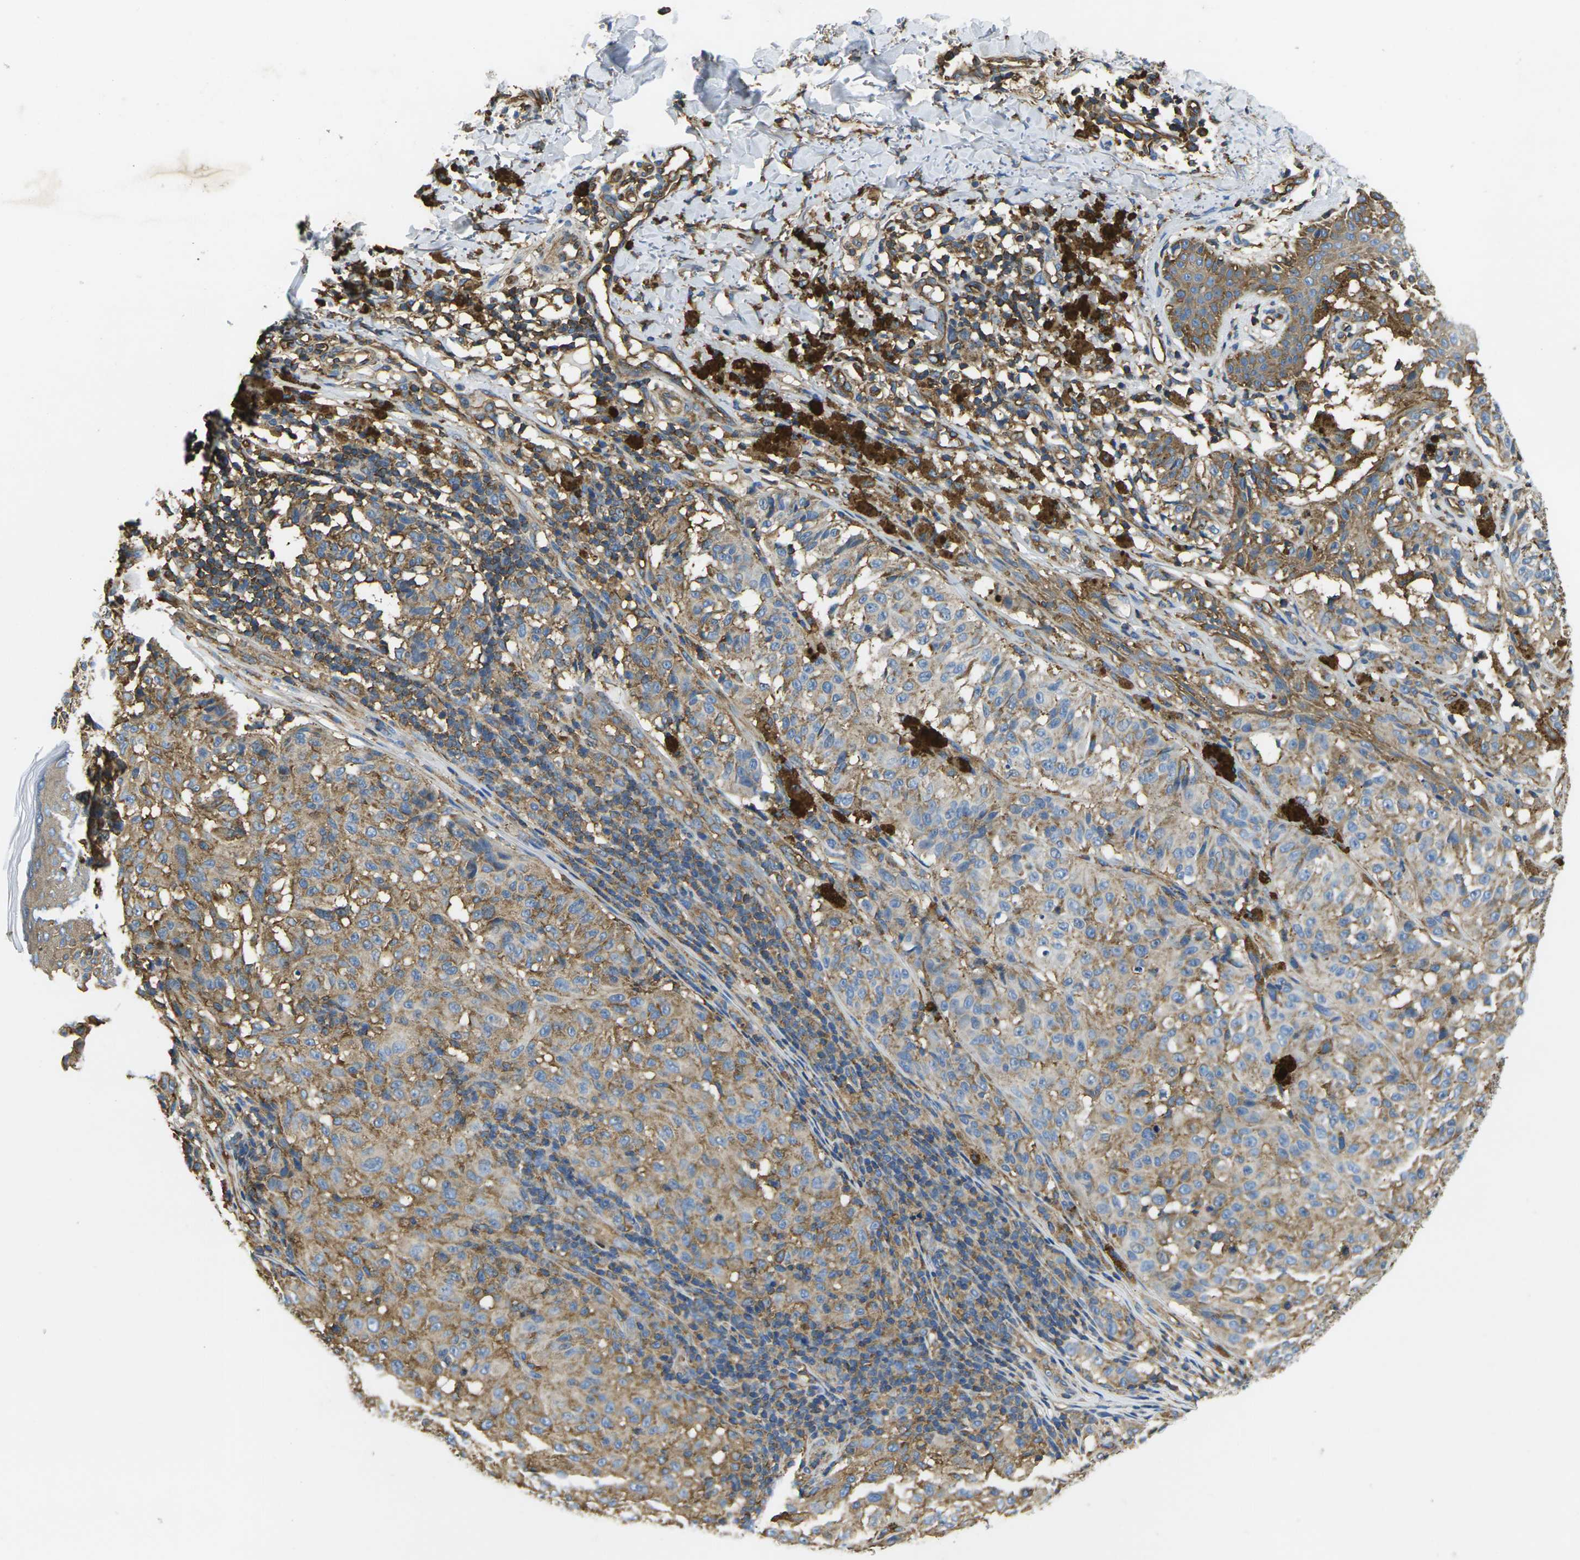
{"staining": {"intensity": "moderate", "quantity": ">75%", "location": "cytoplasmic/membranous"}, "tissue": "melanoma", "cell_type": "Tumor cells", "image_type": "cancer", "snomed": [{"axis": "morphology", "description": "Malignant melanoma, NOS"}, {"axis": "topography", "description": "Skin"}], "caption": "Tumor cells display medium levels of moderate cytoplasmic/membranous staining in about >75% of cells in malignant melanoma.", "gene": "FAM110D", "patient": {"sex": "female", "age": 46}}